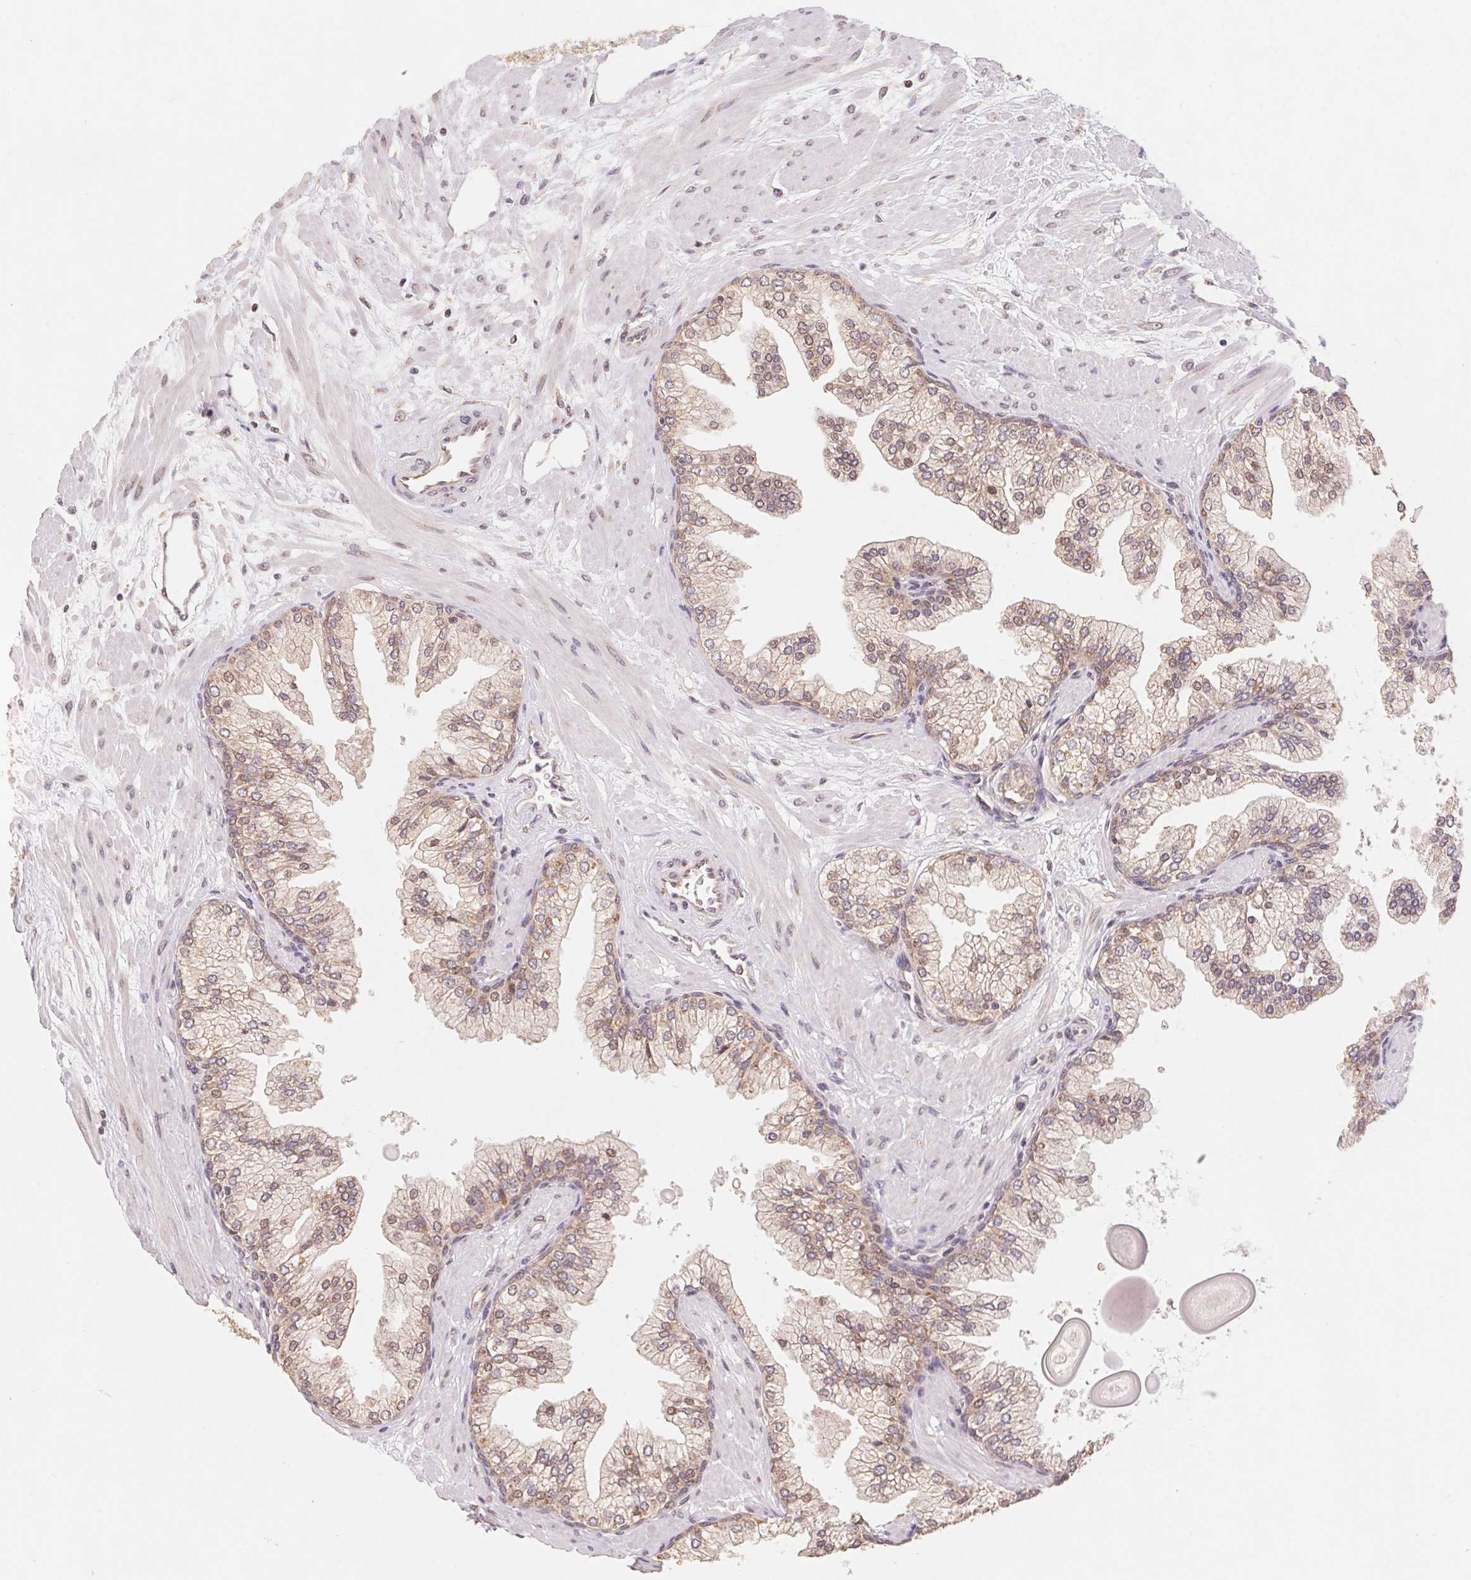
{"staining": {"intensity": "weak", "quantity": "25%-75%", "location": "cytoplasmic/membranous"}, "tissue": "prostate", "cell_type": "Glandular cells", "image_type": "normal", "snomed": [{"axis": "morphology", "description": "Normal tissue, NOS"}, {"axis": "topography", "description": "Prostate"}, {"axis": "topography", "description": "Peripheral nerve tissue"}], "caption": "Immunohistochemistry (IHC) (DAB (3,3'-diaminobenzidine)) staining of normal prostate reveals weak cytoplasmic/membranous protein staining in about 25%-75% of glandular cells.", "gene": "RPL27A", "patient": {"sex": "male", "age": 61}}